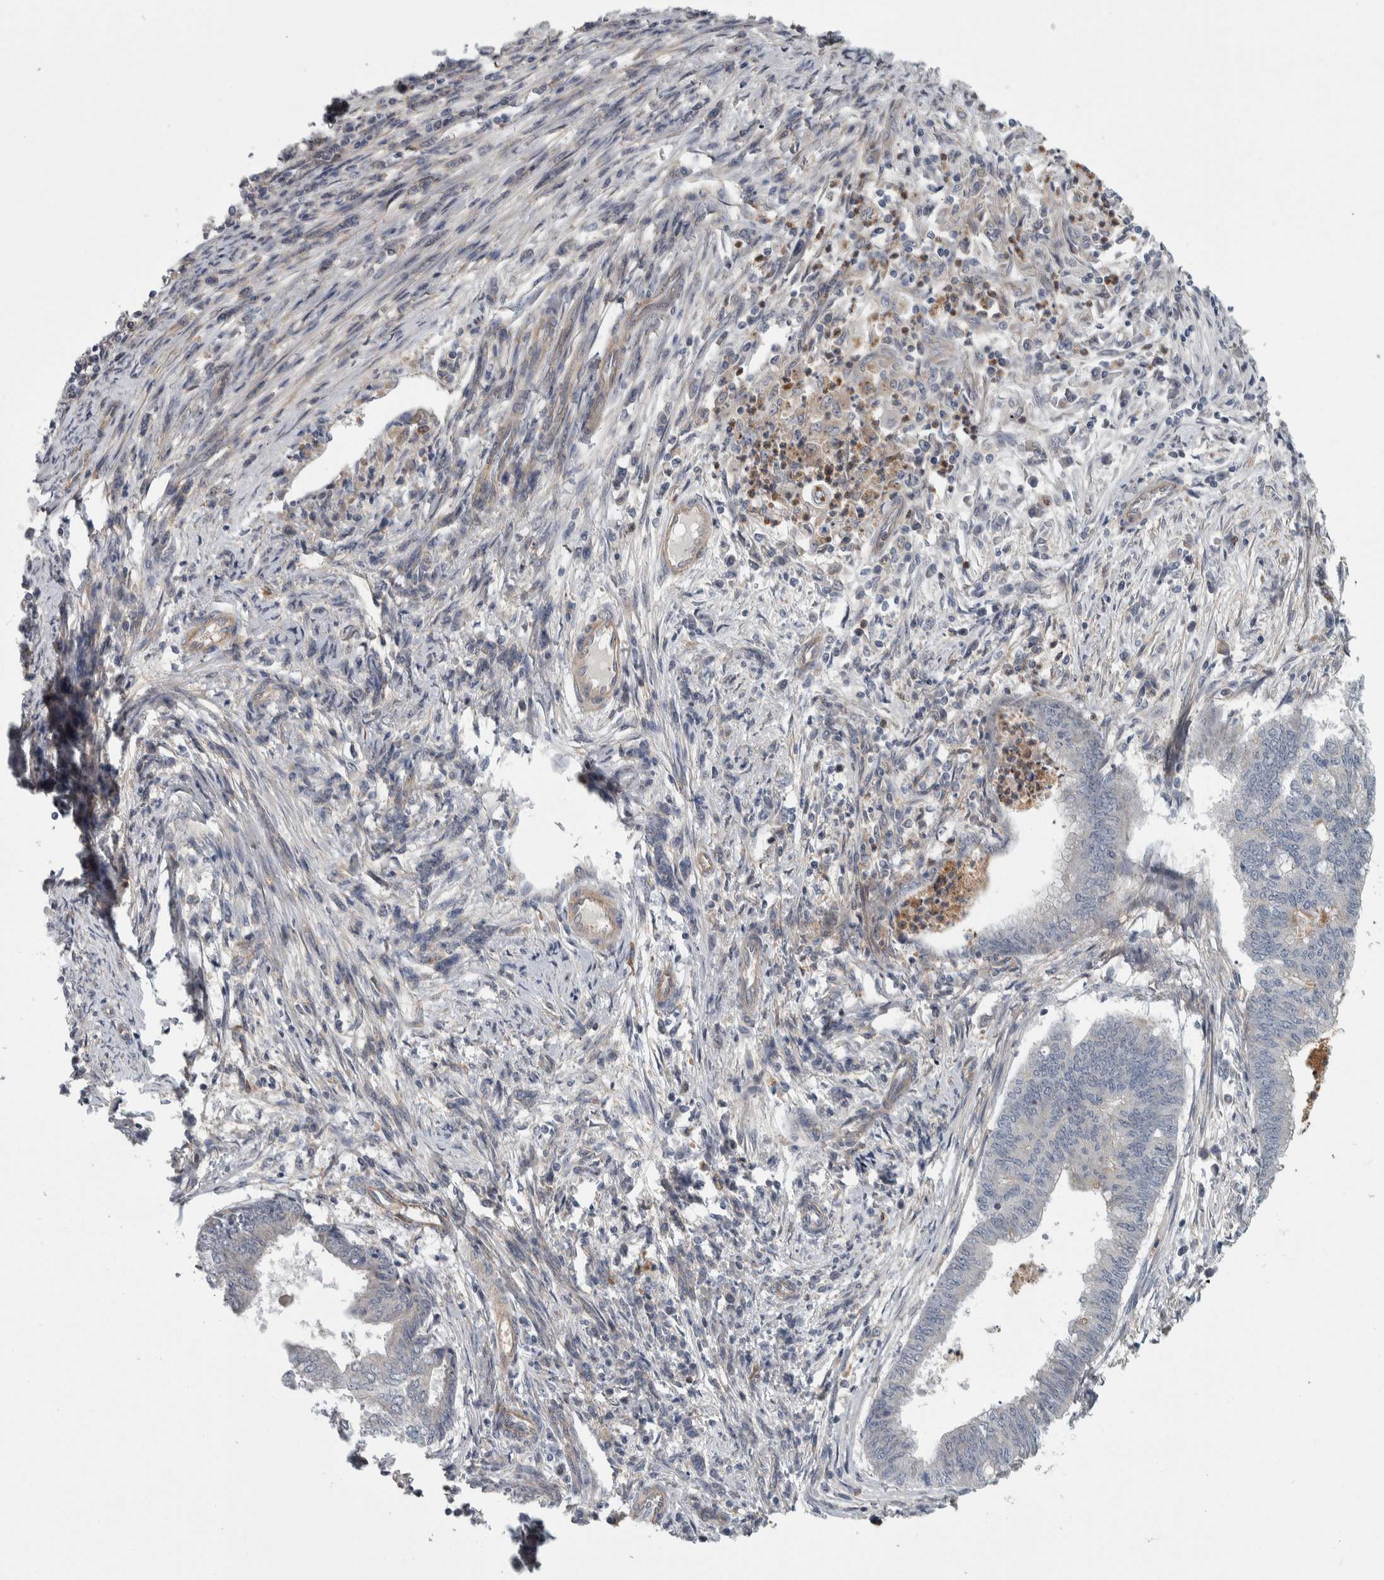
{"staining": {"intensity": "negative", "quantity": "none", "location": "none"}, "tissue": "endometrial cancer", "cell_type": "Tumor cells", "image_type": "cancer", "snomed": [{"axis": "morphology", "description": "Polyp, NOS"}, {"axis": "morphology", "description": "Adenocarcinoma, NOS"}, {"axis": "morphology", "description": "Adenoma, NOS"}, {"axis": "topography", "description": "Endometrium"}], "caption": "This is a histopathology image of IHC staining of endometrial cancer (polyp), which shows no expression in tumor cells.", "gene": "KCNJ3", "patient": {"sex": "female", "age": 79}}